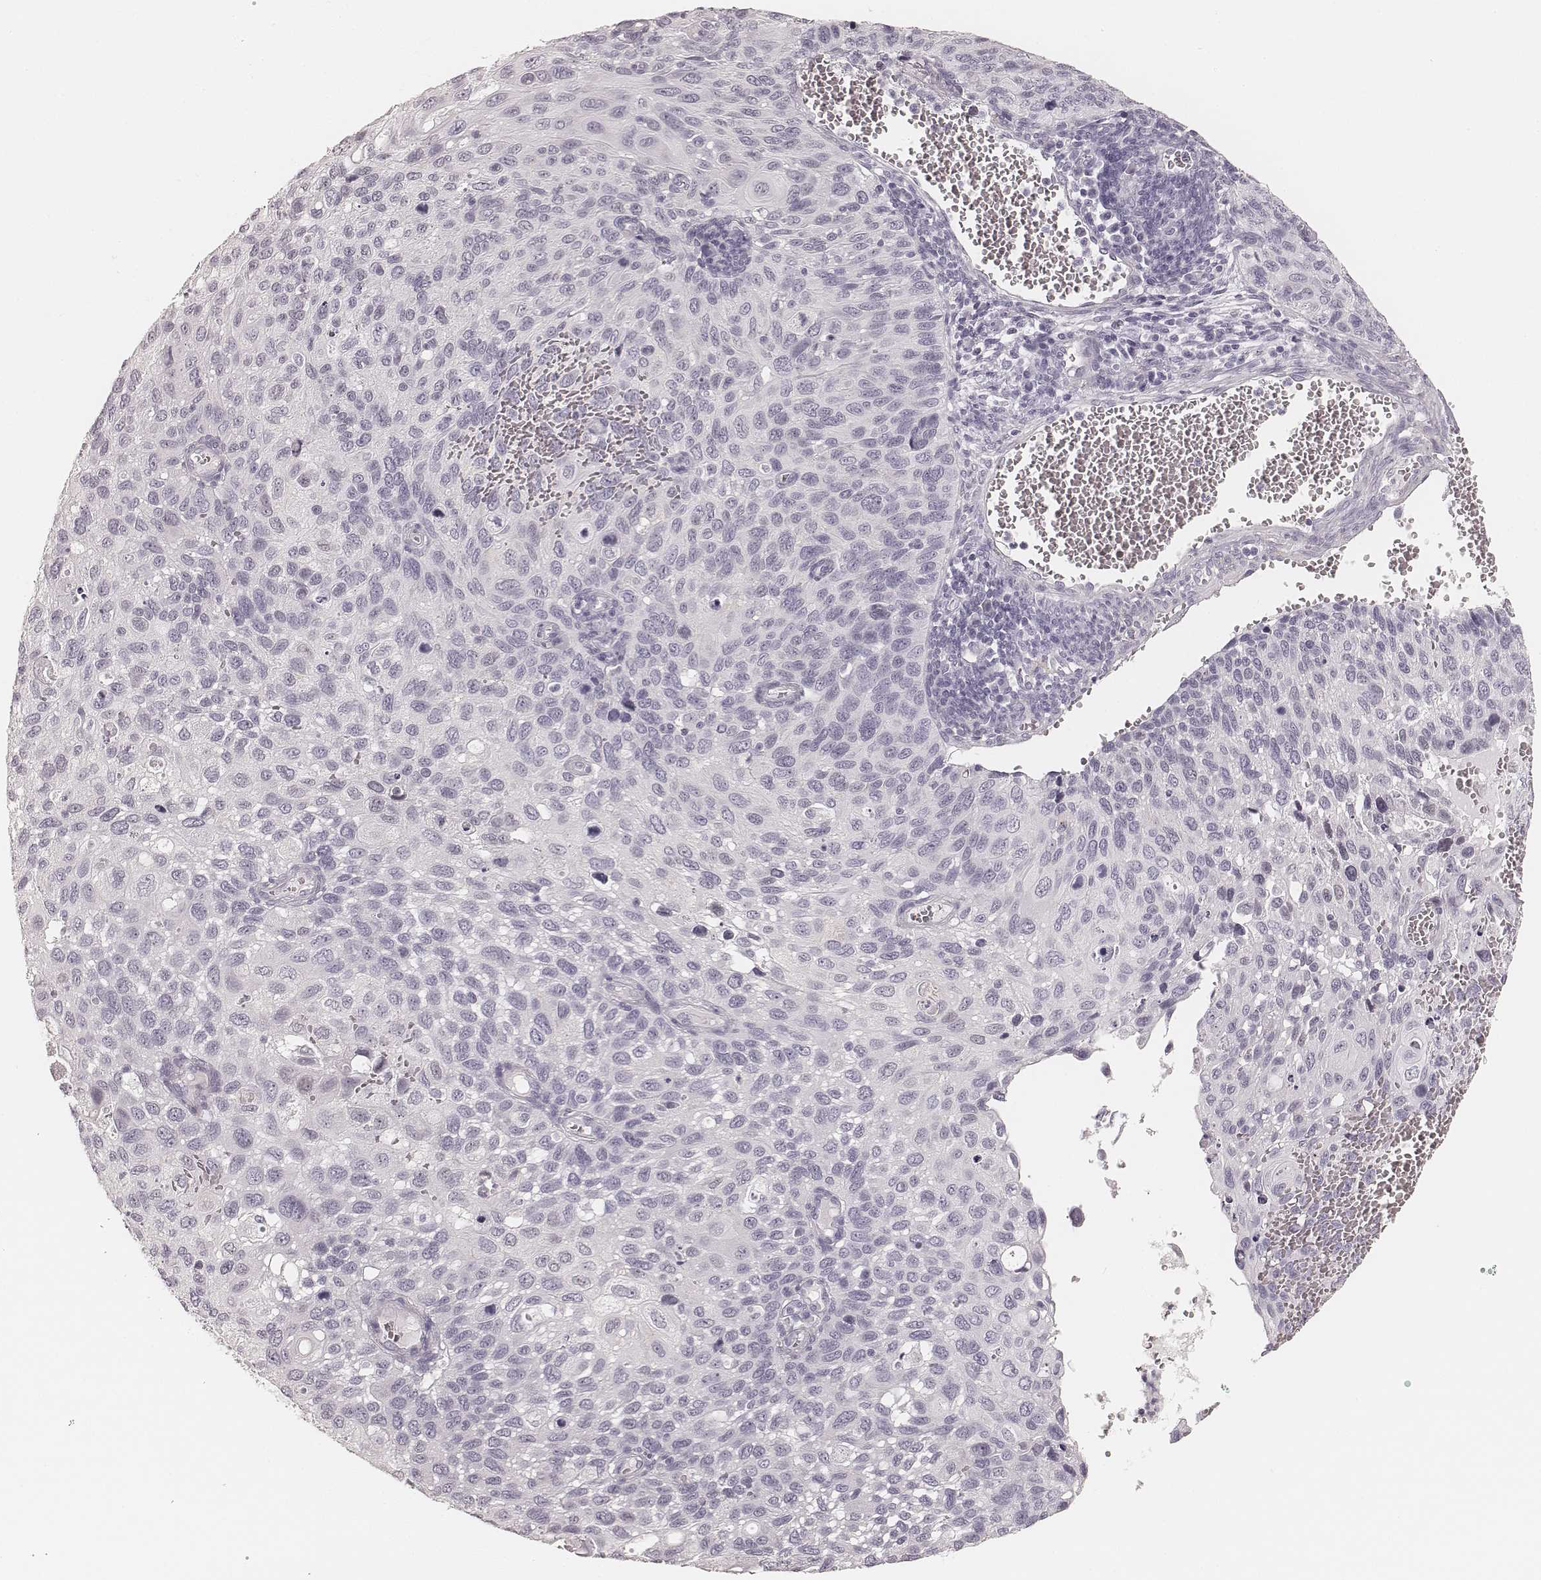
{"staining": {"intensity": "negative", "quantity": "none", "location": "none"}, "tissue": "cervical cancer", "cell_type": "Tumor cells", "image_type": "cancer", "snomed": [{"axis": "morphology", "description": "Squamous cell carcinoma, NOS"}, {"axis": "topography", "description": "Cervix"}], "caption": "This is an IHC image of cervical squamous cell carcinoma. There is no positivity in tumor cells.", "gene": "HNF4G", "patient": {"sex": "female", "age": 70}}